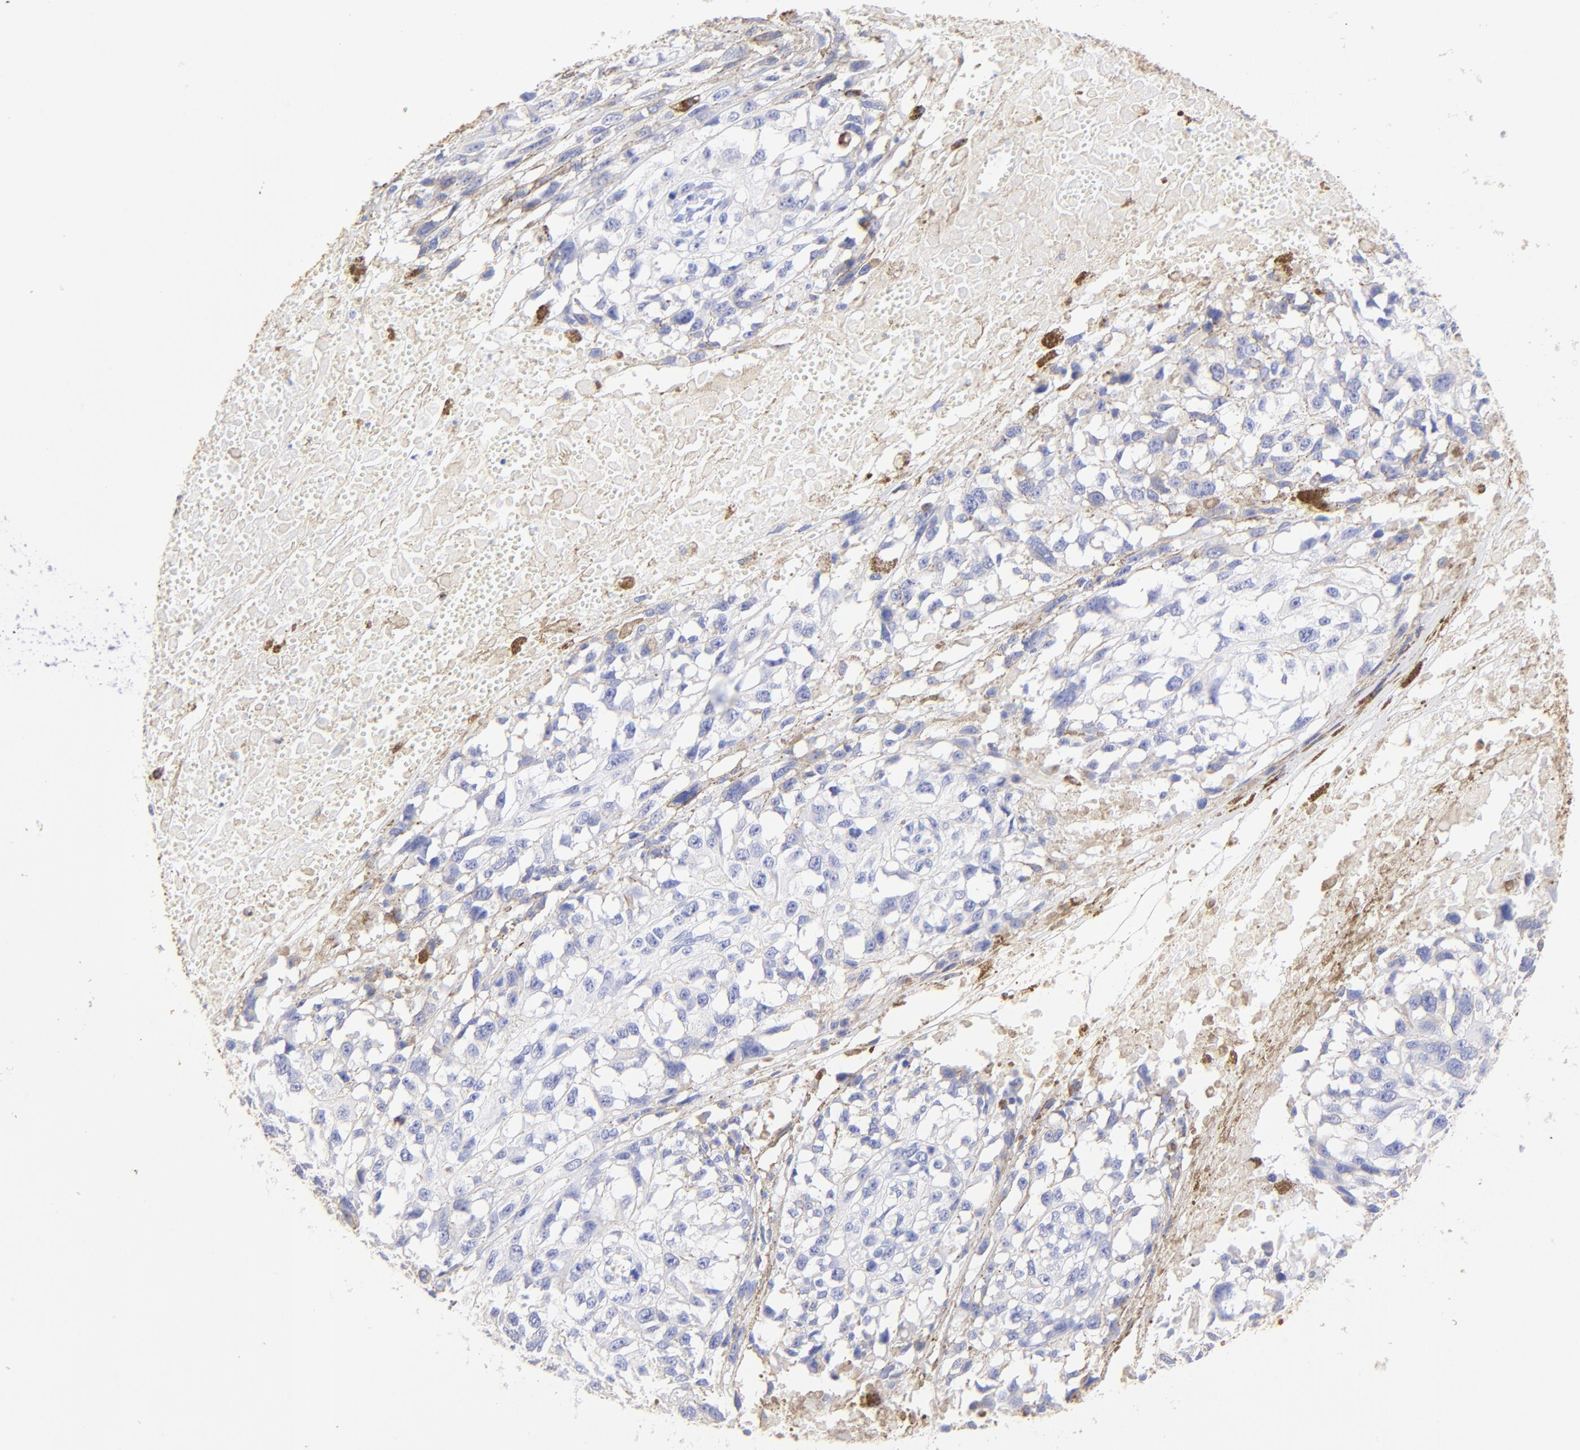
{"staining": {"intensity": "negative", "quantity": "none", "location": "none"}, "tissue": "melanoma", "cell_type": "Tumor cells", "image_type": "cancer", "snomed": [{"axis": "morphology", "description": "Malignant melanoma, Metastatic site"}, {"axis": "topography", "description": "Lymph node"}], "caption": "Protein analysis of malignant melanoma (metastatic site) demonstrates no significant staining in tumor cells.", "gene": "ALDH1A1", "patient": {"sex": "male", "age": 59}}